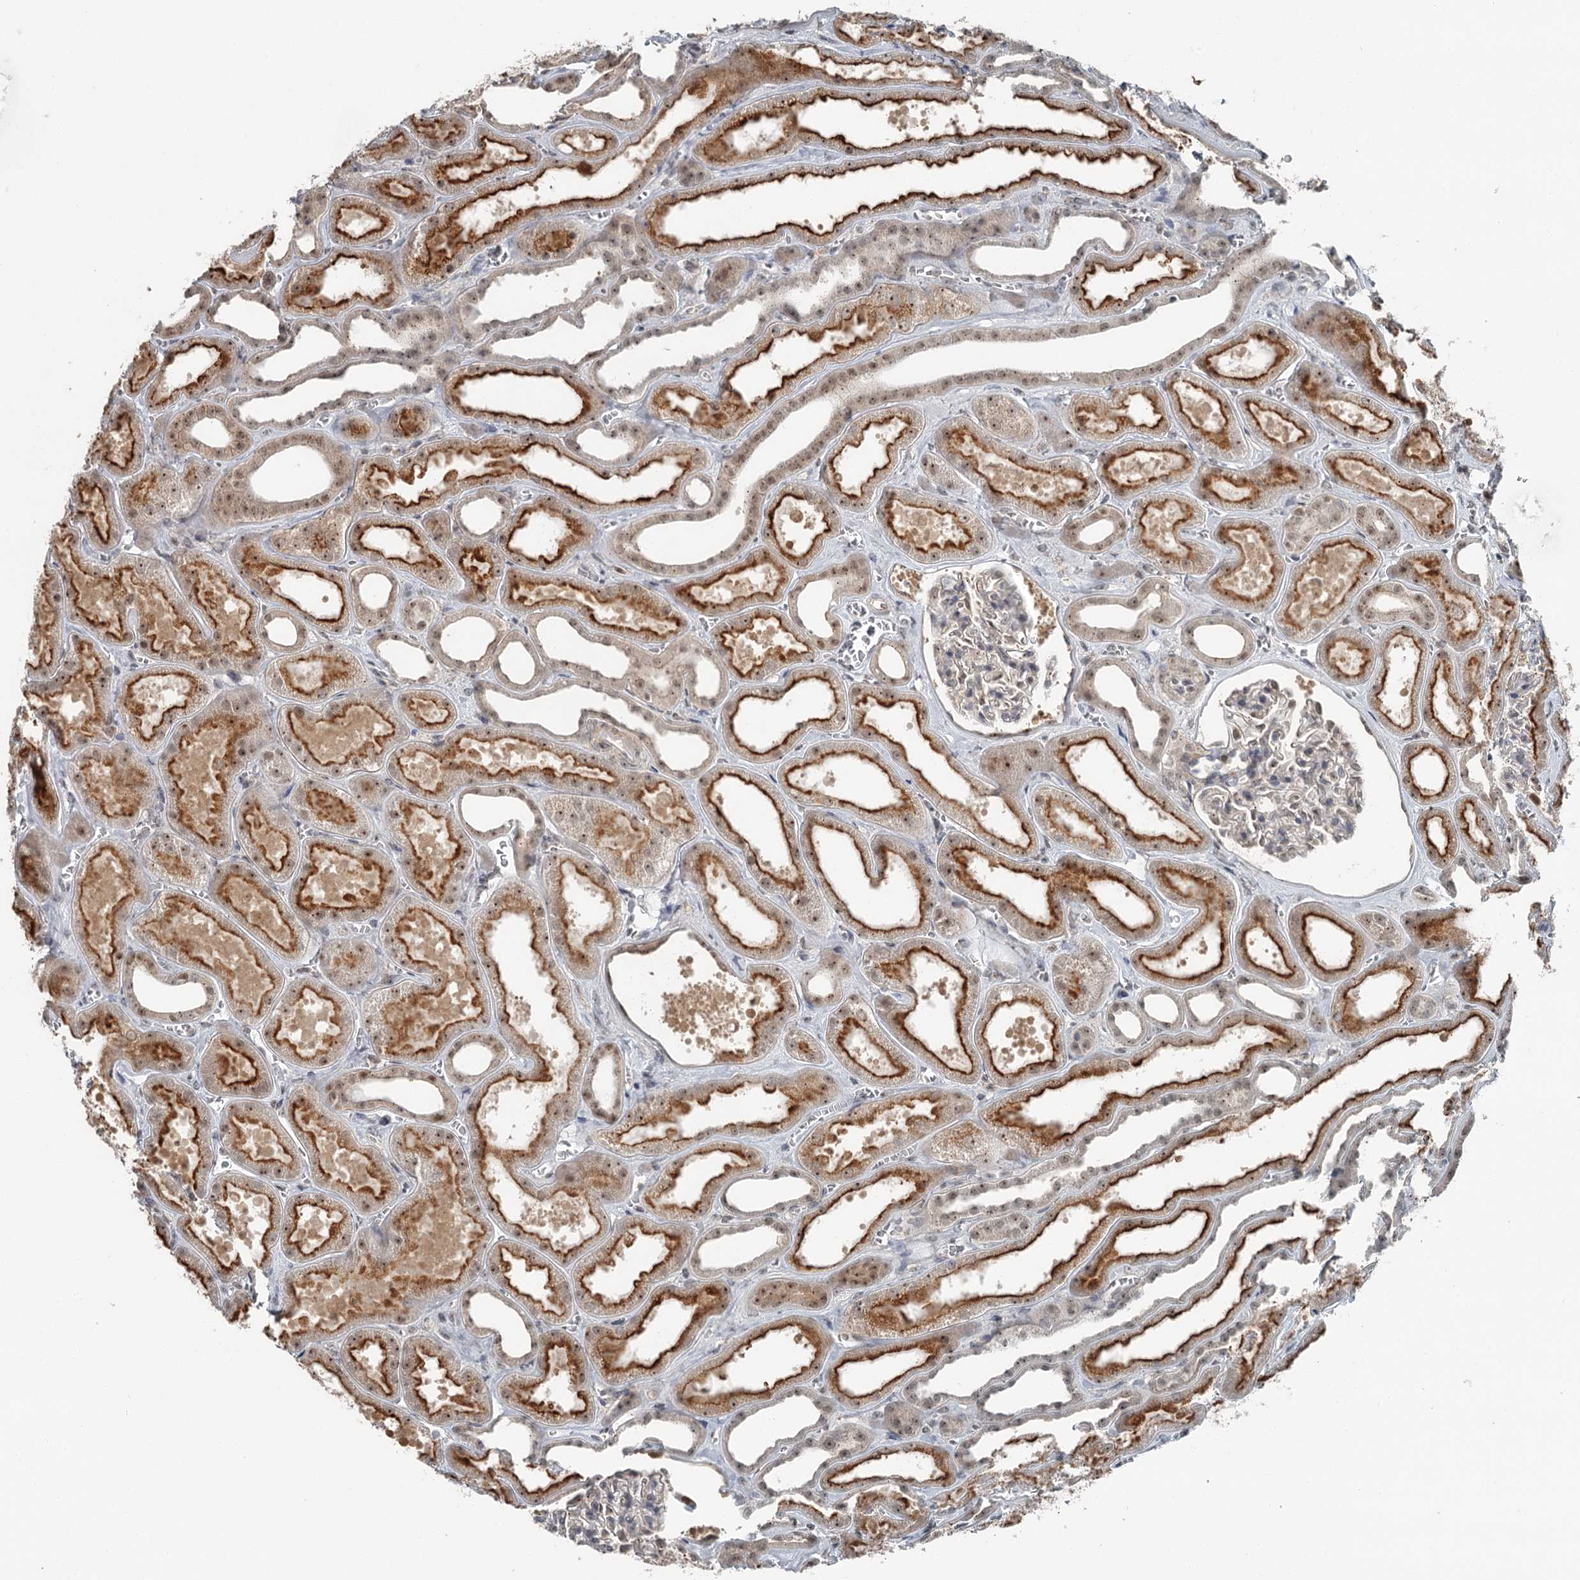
{"staining": {"intensity": "weak", "quantity": "<25%", "location": "nuclear"}, "tissue": "kidney", "cell_type": "Cells in glomeruli", "image_type": "normal", "snomed": [{"axis": "morphology", "description": "Normal tissue, NOS"}, {"axis": "morphology", "description": "Adenocarcinoma, NOS"}, {"axis": "topography", "description": "Kidney"}], "caption": "DAB immunohistochemical staining of unremarkable kidney demonstrates no significant positivity in cells in glomeruli.", "gene": "EXOSC1", "patient": {"sex": "female", "age": 68}}